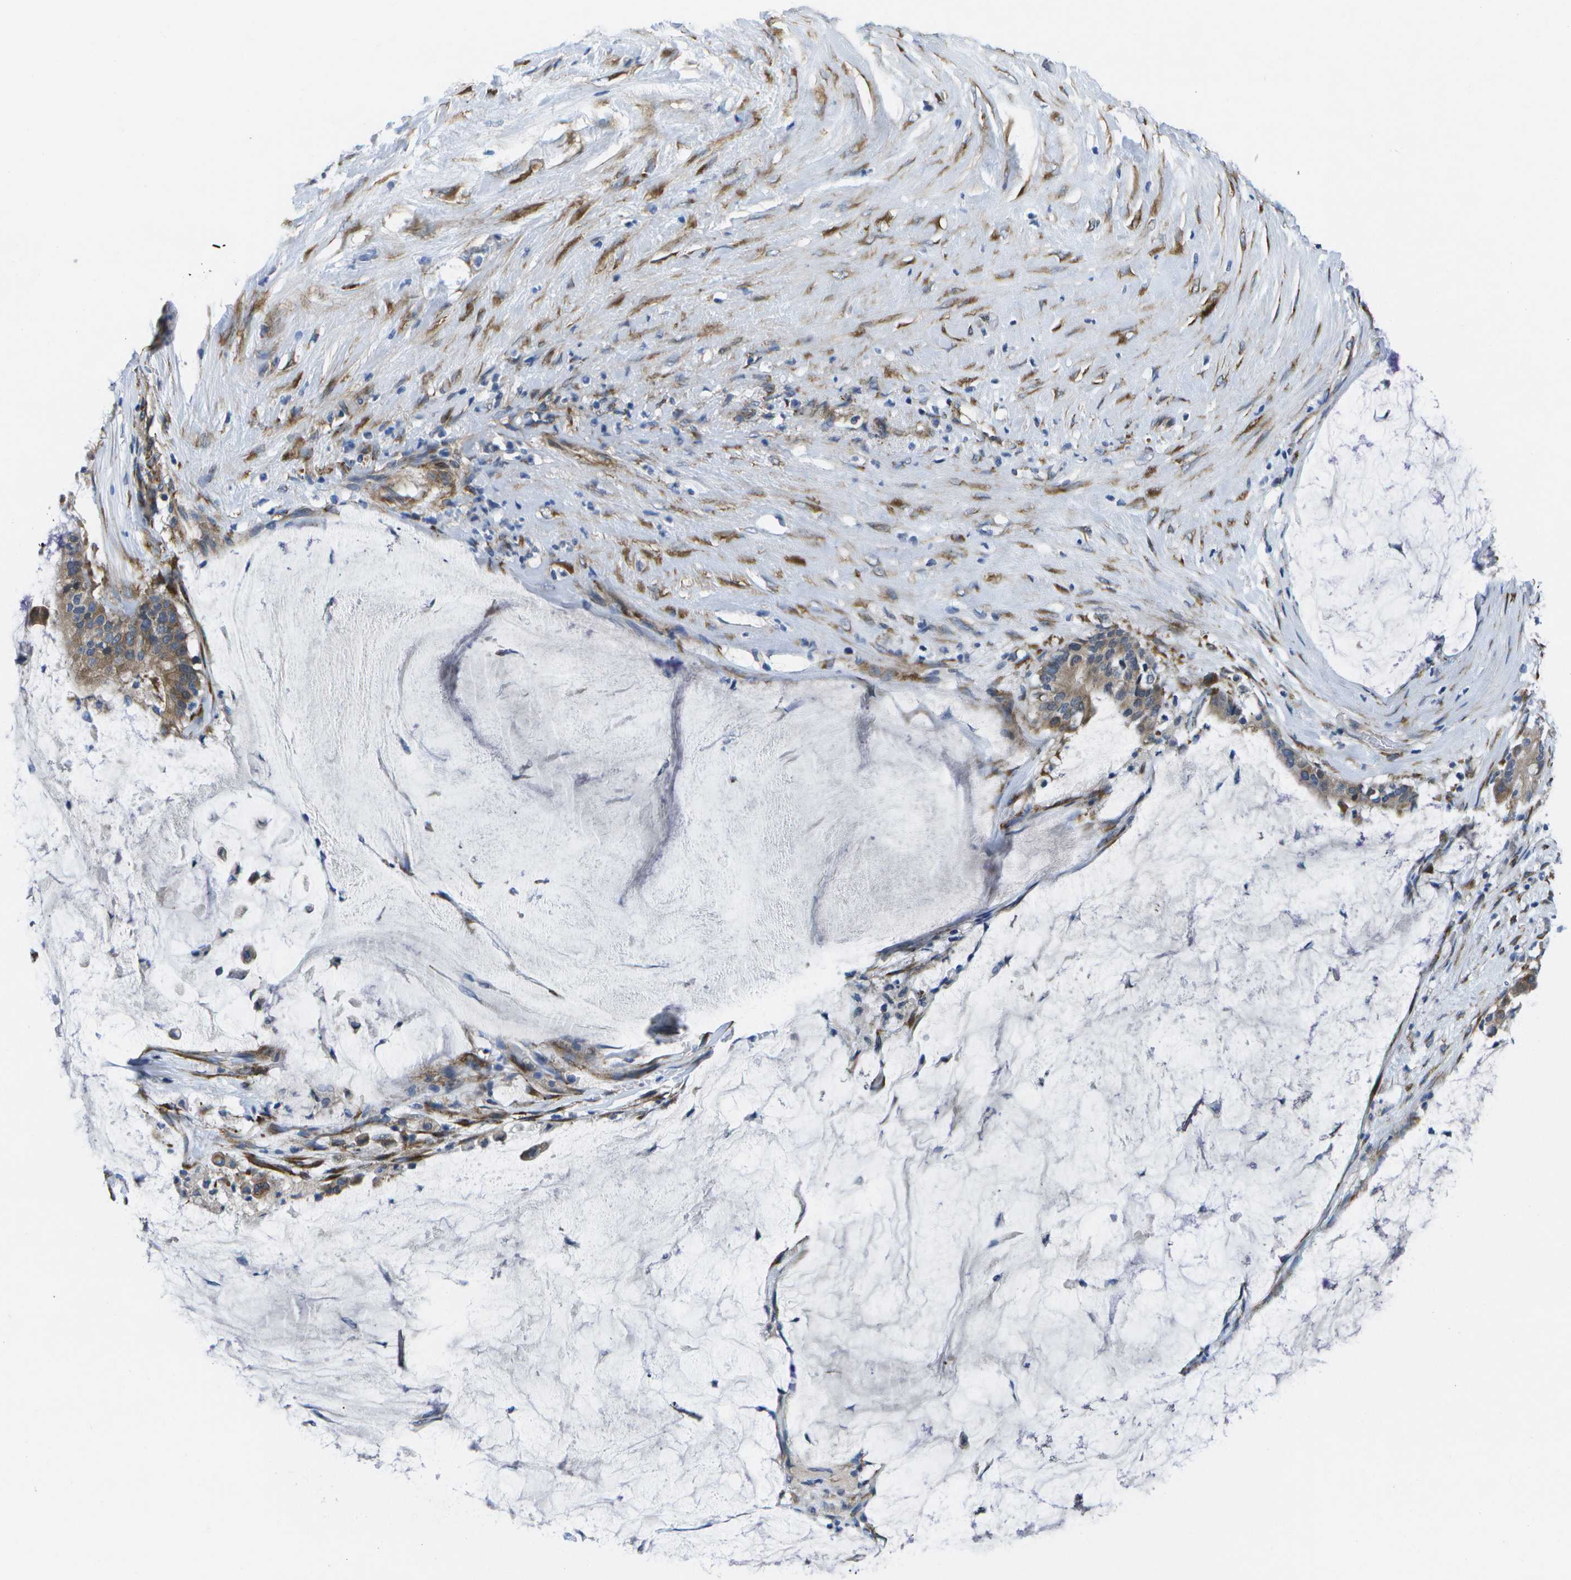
{"staining": {"intensity": "weak", "quantity": ">75%", "location": "cytoplasmic/membranous"}, "tissue": "pancreatic cancer", "cell_type": "Tumor cells", "image_type": "cancer", "snomed": [{"axis": "morphology", "description": "Adenocarcinoma, NOS"}, {"axis": "topography", "description": "Pancreas"}], "caption": "This image exhibits pancreatic adenocarcinoma stained with IHC to label a protein in brown. The cytoplasmic/membranous of tumor cells show weak positivity for the protein. Nuclei are counter-stained blue.", "gene": "P3H1", "patient": {"sex": "male", "age": 41}}